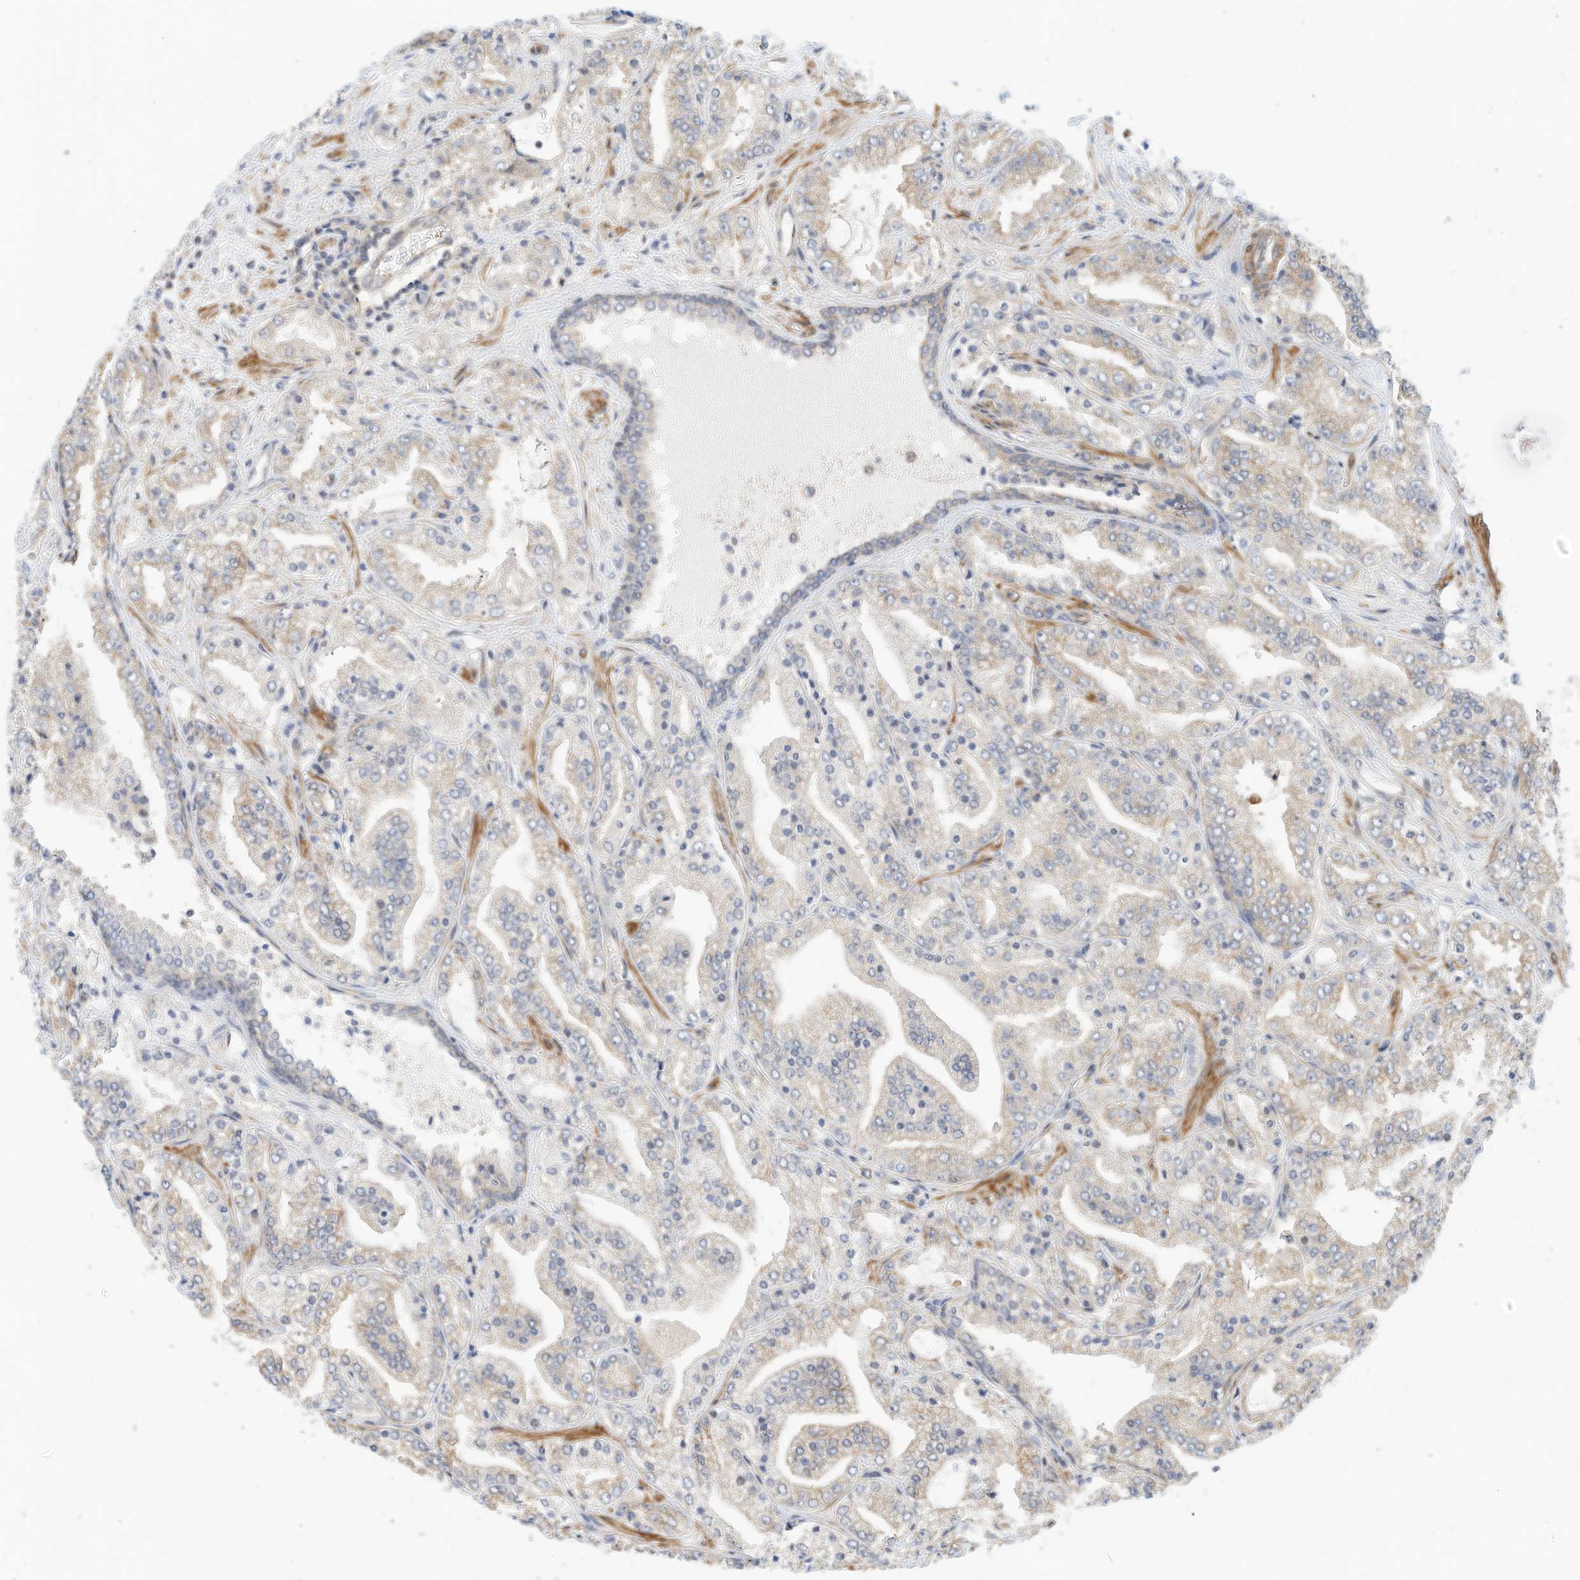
{"staining": {"intensity": "weak", "quantity": "<25%", "location": "cytoplasmic/membranous"}, "tissue": "prostate cancer", "cell_type": "Tumor cells", "image_type": "cancer", "snomed": [{"axis": "morphology", "description": "Adenocarcinoma, High grade"}, {"axis": "topography", "description": "Prostate"}], "caption": "This is an IHC image of human prostate cancer. There is no expression in tumor cells.", "gene": "OFD1", "patient": {"sex": "male", "age": 64}}